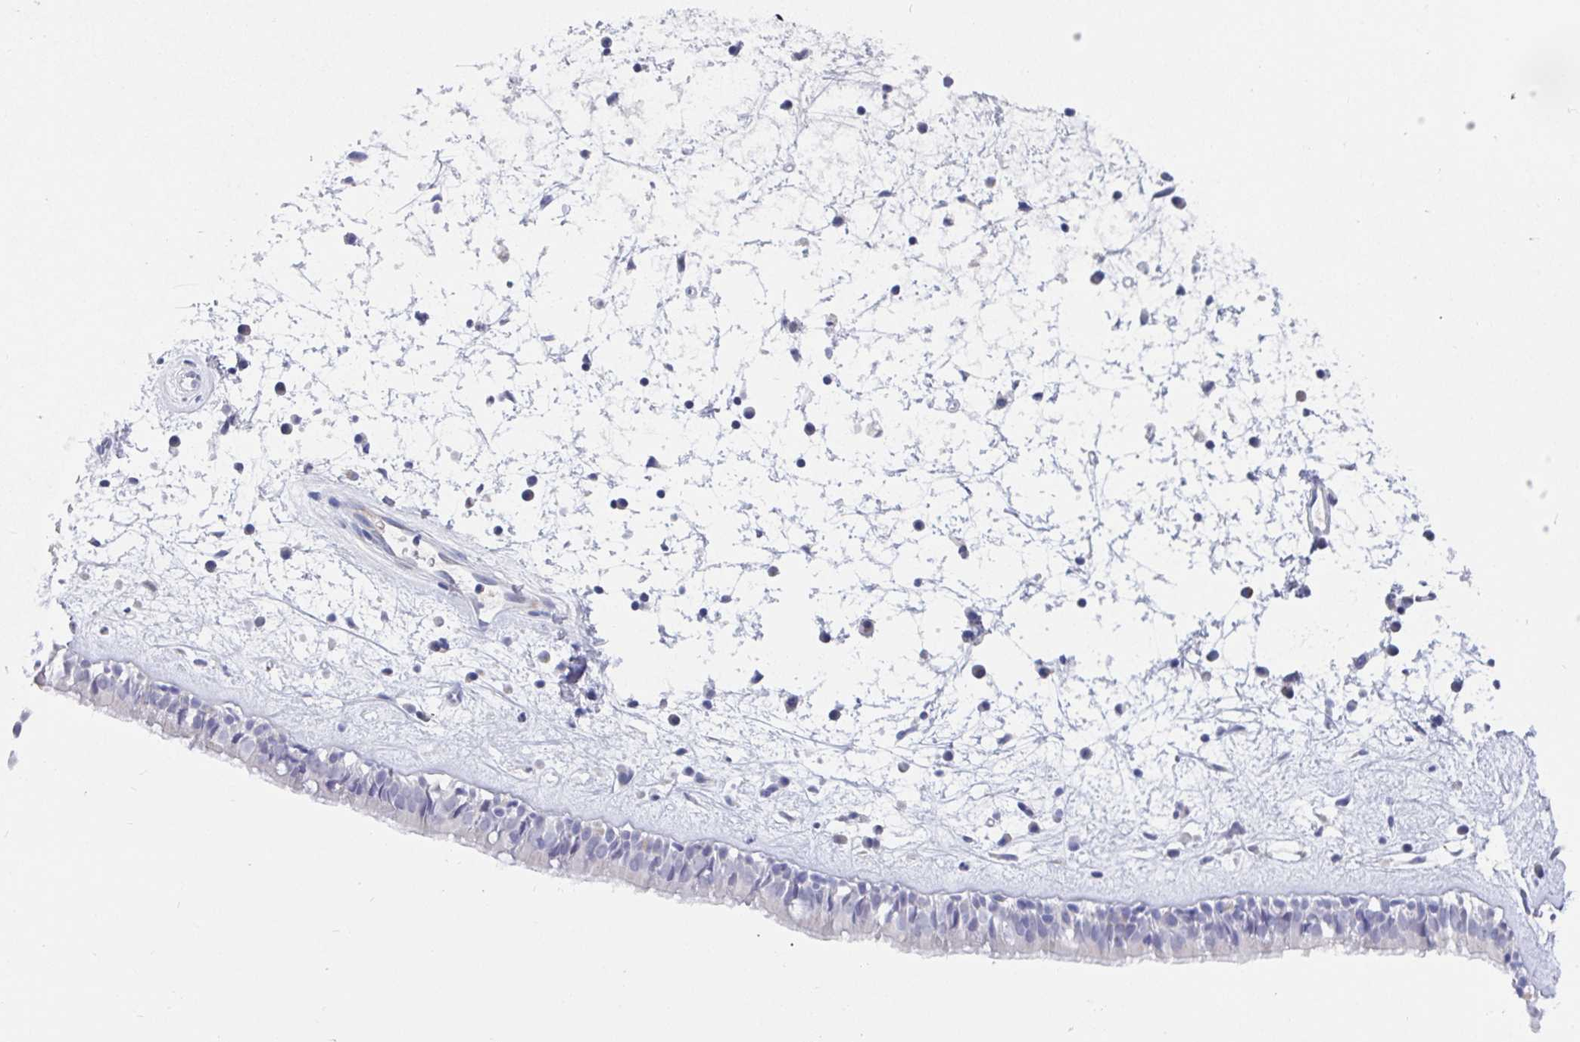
{"staining": {"intensity": "negative", "quantity": "none", "location": "none"}, "tissue": "nasopharynx", "cell_type": "Respiratory epithelial cells", "image_type": "normal", "snomed": [{"axis": "morphology", "description": "Normal tissue, NOS"}, {"axis": "topography", "description": "Nasopharynx"}], "caption": "Immunohistochemistry of unremarkable nasopharynx exhibits no positivity in respiratory epithelial cells.", "gene": "TAS2R39", "patient": {"sex": "male", "age": 24}}